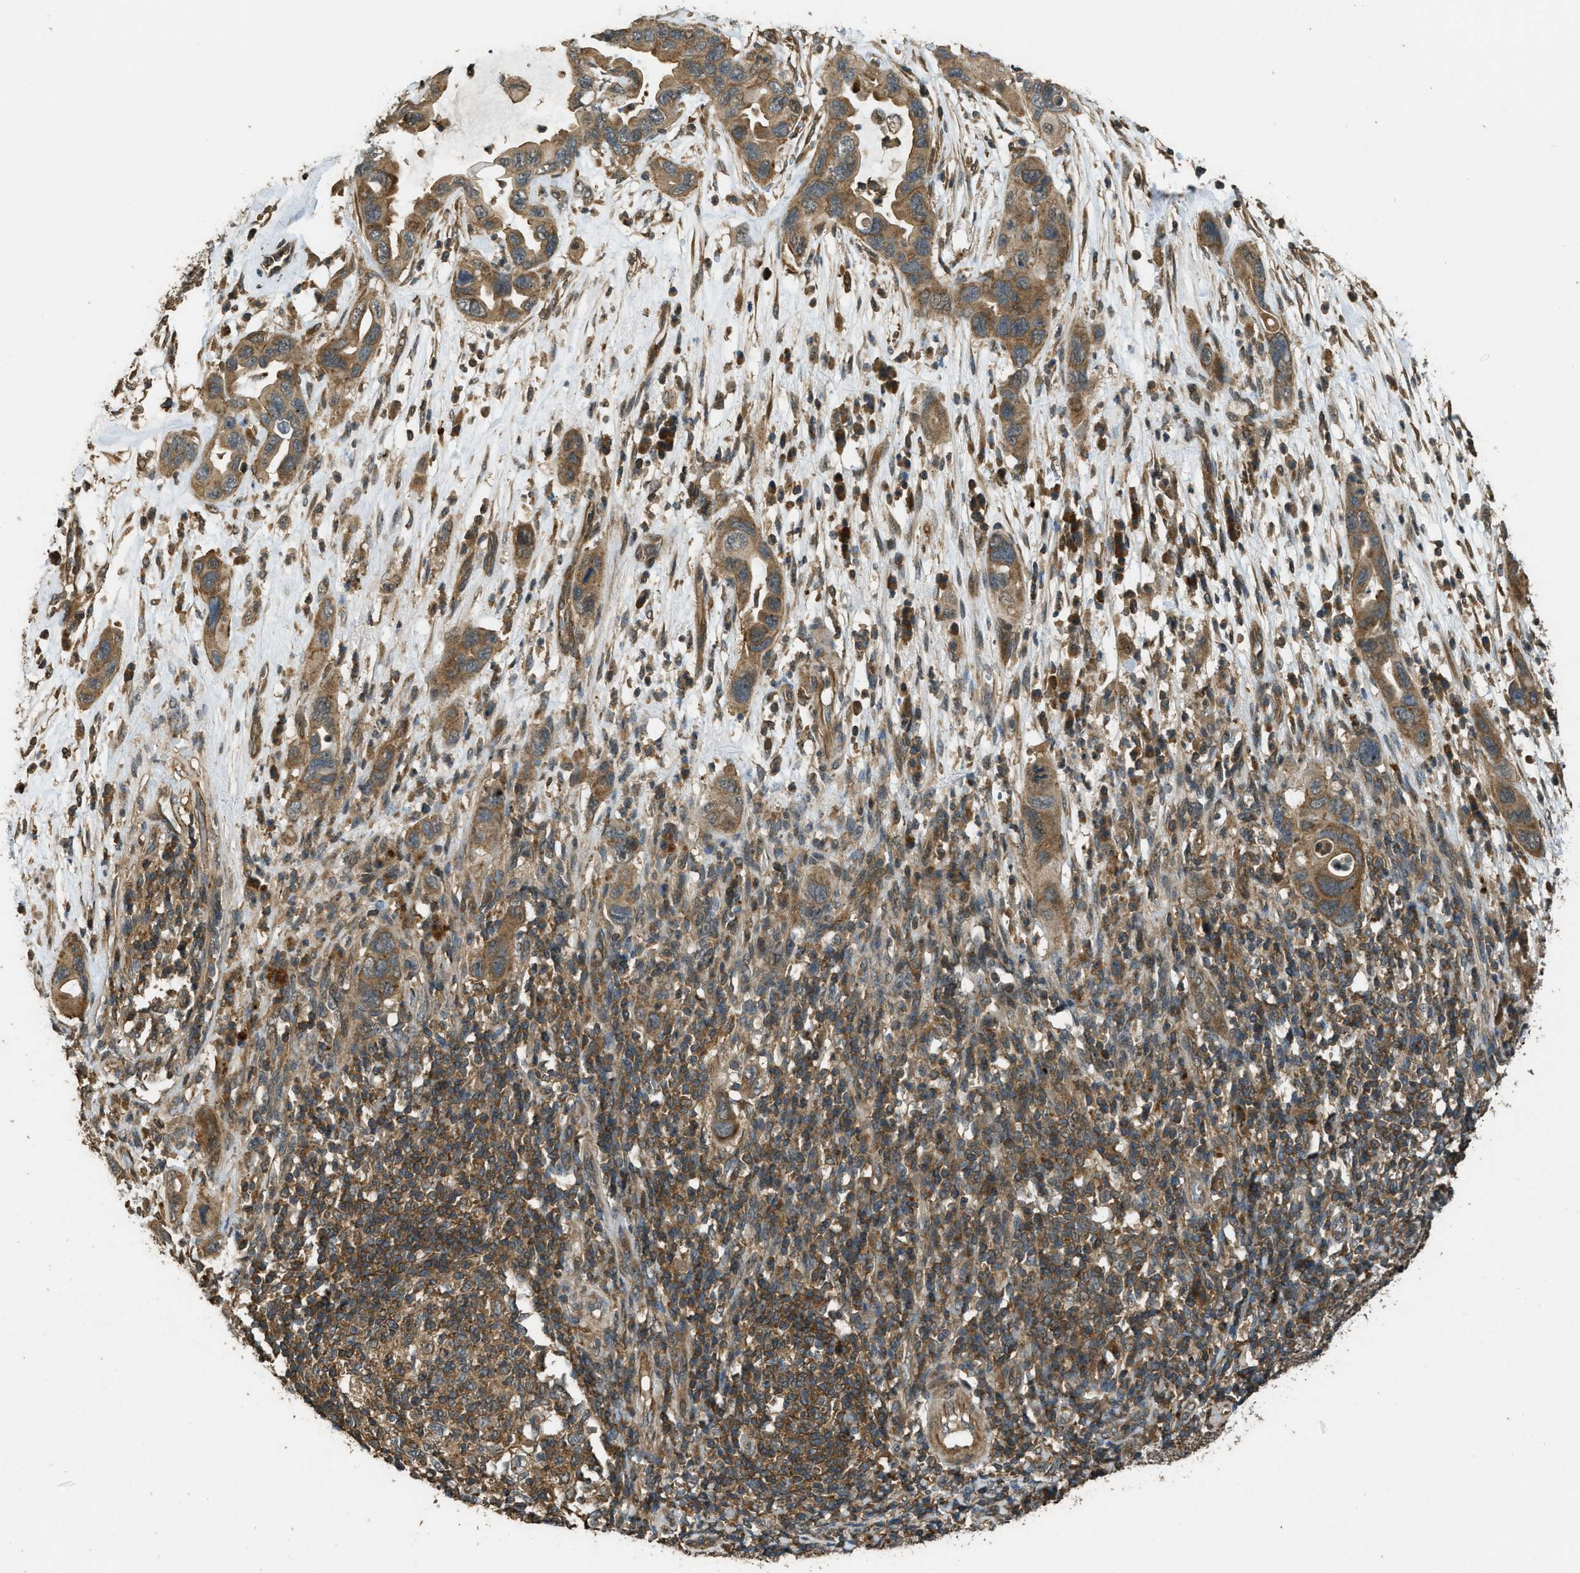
{"staining": {"intensity": "moderate", "quantity": ">75%", "location": "cytoplasmic/membranous"}, "tissue": "pancreatic cancer", "cell_type": "Tumor cells", "image_type": "cancer", "snomed": [{"axis": "morphology", "description": "Adenocarcinoma, NOS"}, {"axis": "topography", "description": "Pancreas"}], "caption": "Brown immunohistochemical staining in human adenocarcinoma (pancreatic) reveals moderate cytoplasmic/membranous staining in approximately >75% of tumor cells.", "gene": "PPP6R3", "patient": {"sex": "female", "age": 71}}